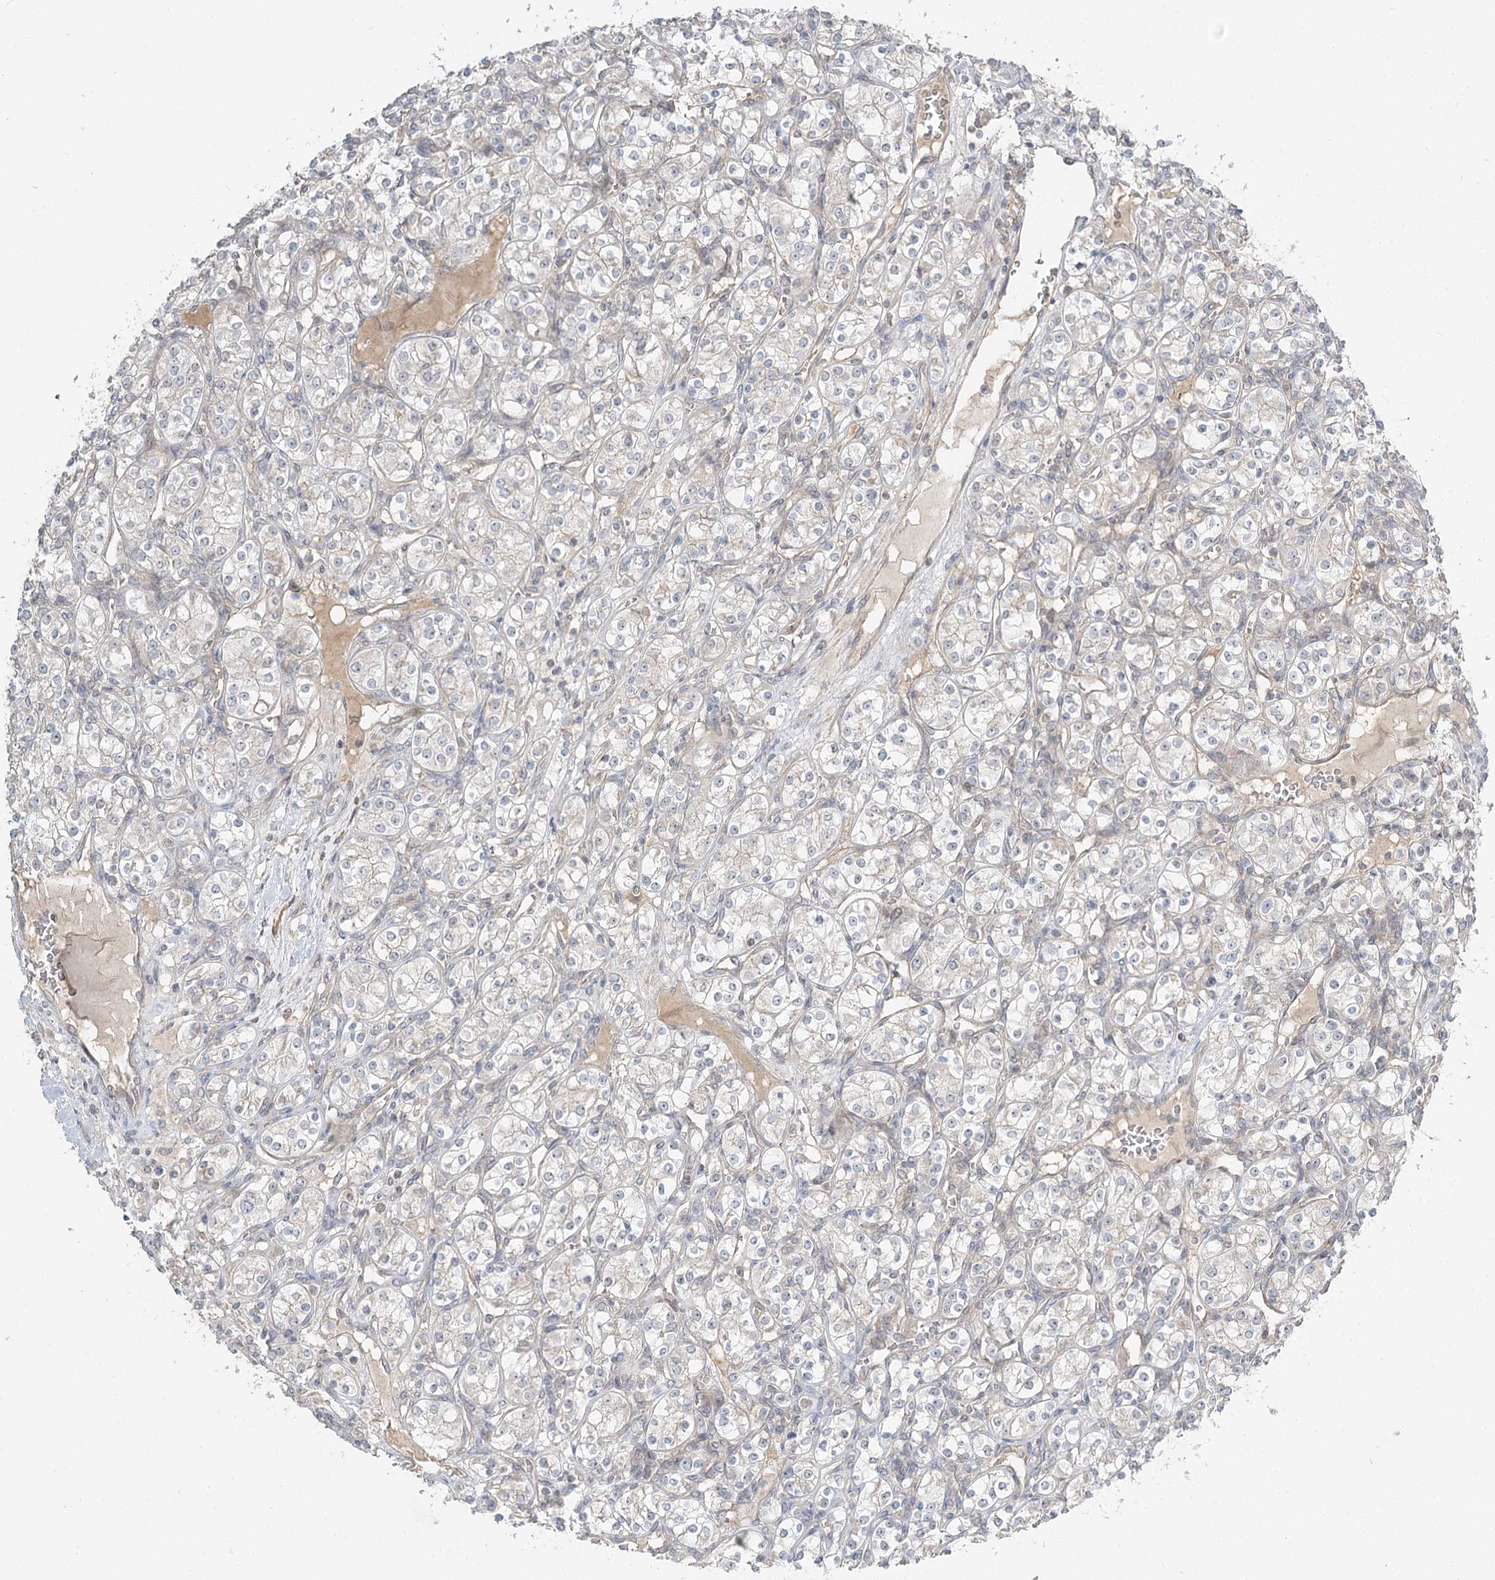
{"staining": {"intensity": "negative", "quantity": "none", "location": "none"}, "tissue": "renal cancer", "cell_type": "Tumor cells", "image_type": "cancer", "snomed": [{"axis": "morphology", "description": "Adenocarcinoma, NOS"}, {"axis": "topography", "description": "Kidney"}], "caption": "High power microscopy histopathology image of an immunohistochemistry photomicrograph of renal adenocarcinoma, revealing no significant positivity in tumor cells.", "gene": "GUCY2C", "patient": {"sex": "male", "age": 77}}